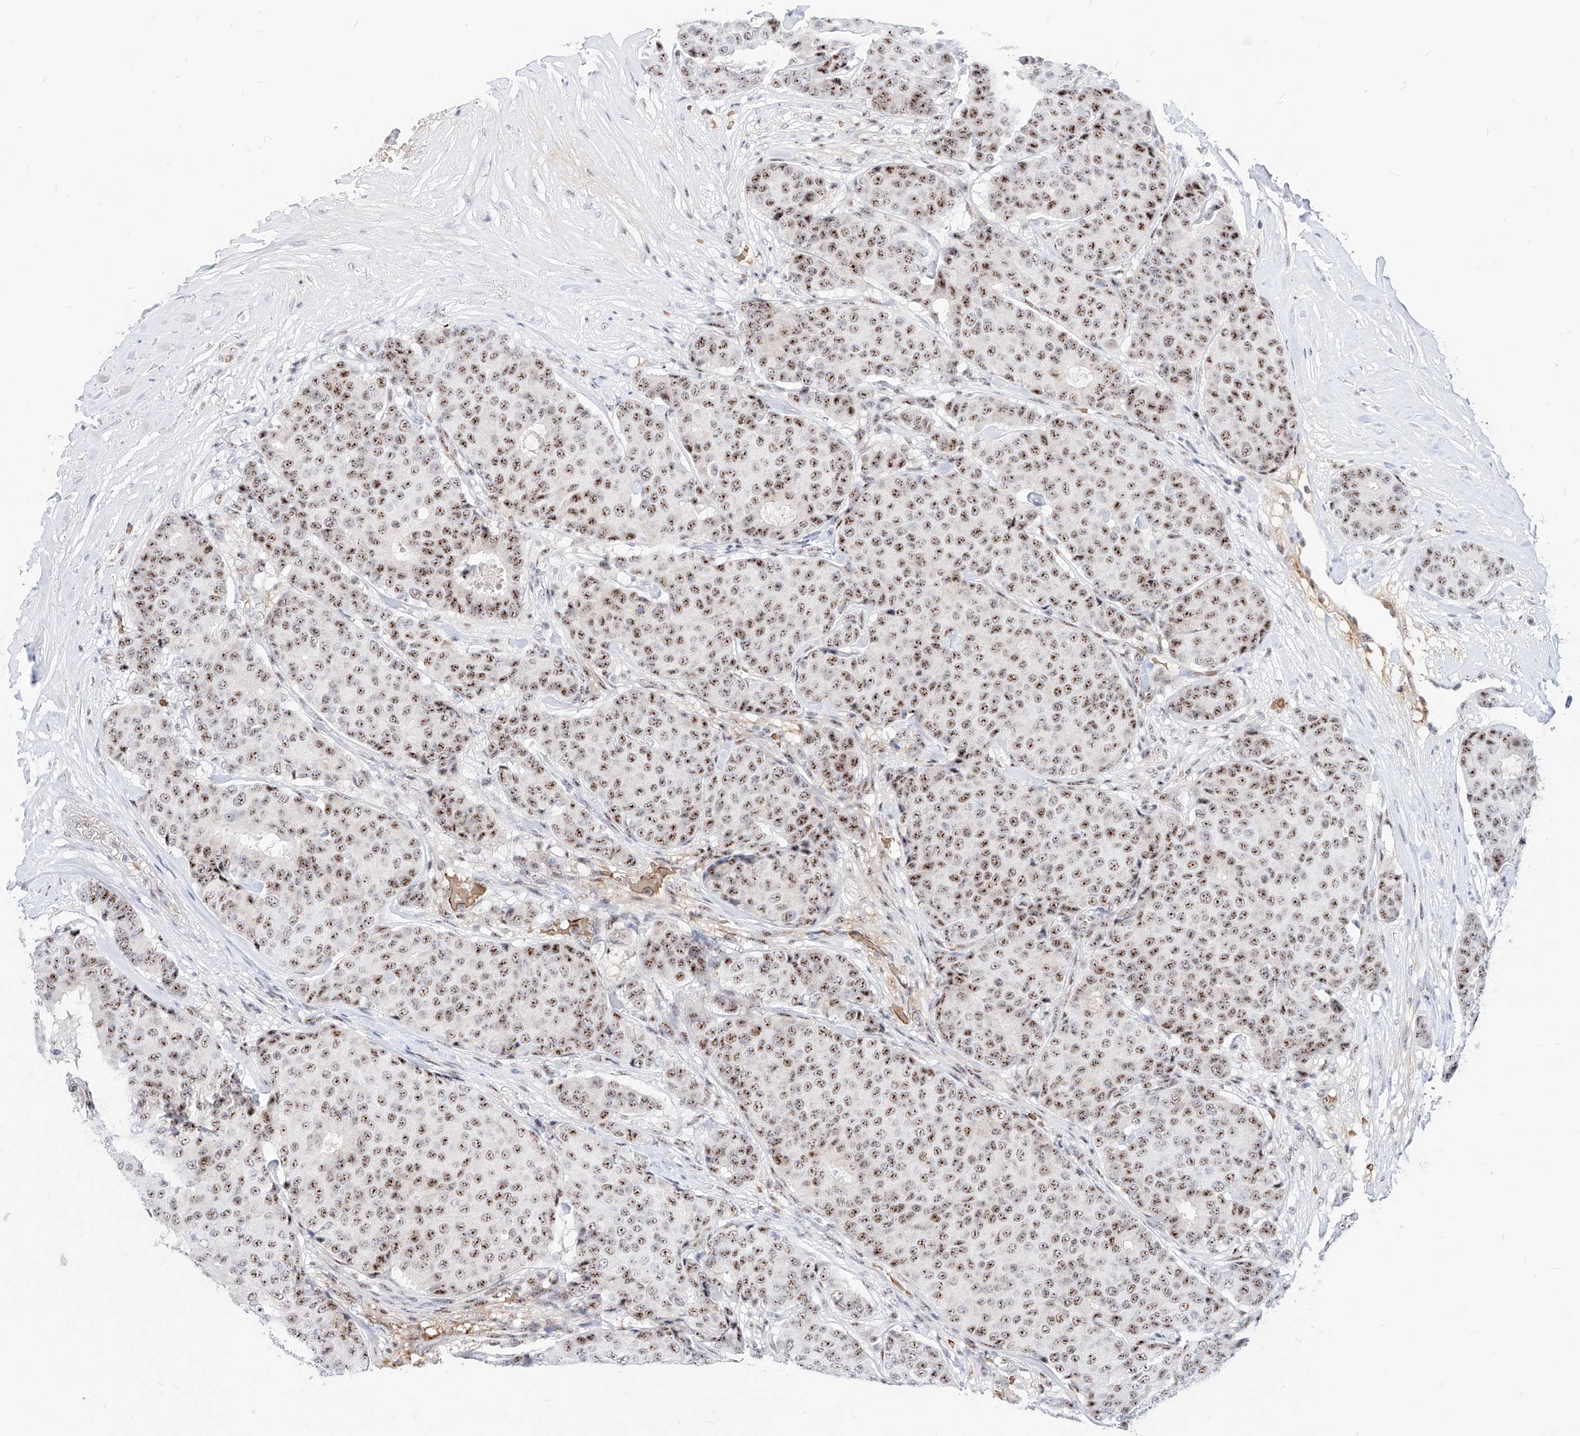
{"staining": {"intensity": "moderate", "quantity": ">75%", "location": "nuclear"}, "tissue": "breast cancer", "cell_type": "Tumor cells", "image_type": "cancer", "snomed": [{"axis": "morphology", "description": "Duct carcinoma"}, {"axis": "topography", "description": "Breast"}], "caption": "Moderate nuclear staining for a protein is present in approximately >75% of tumor cells of intraductal carcinoma (breast) using immunohistochemistry (IHC).", "gene": "ZFP42", "patient": {"sex": "female", "age": 75}}